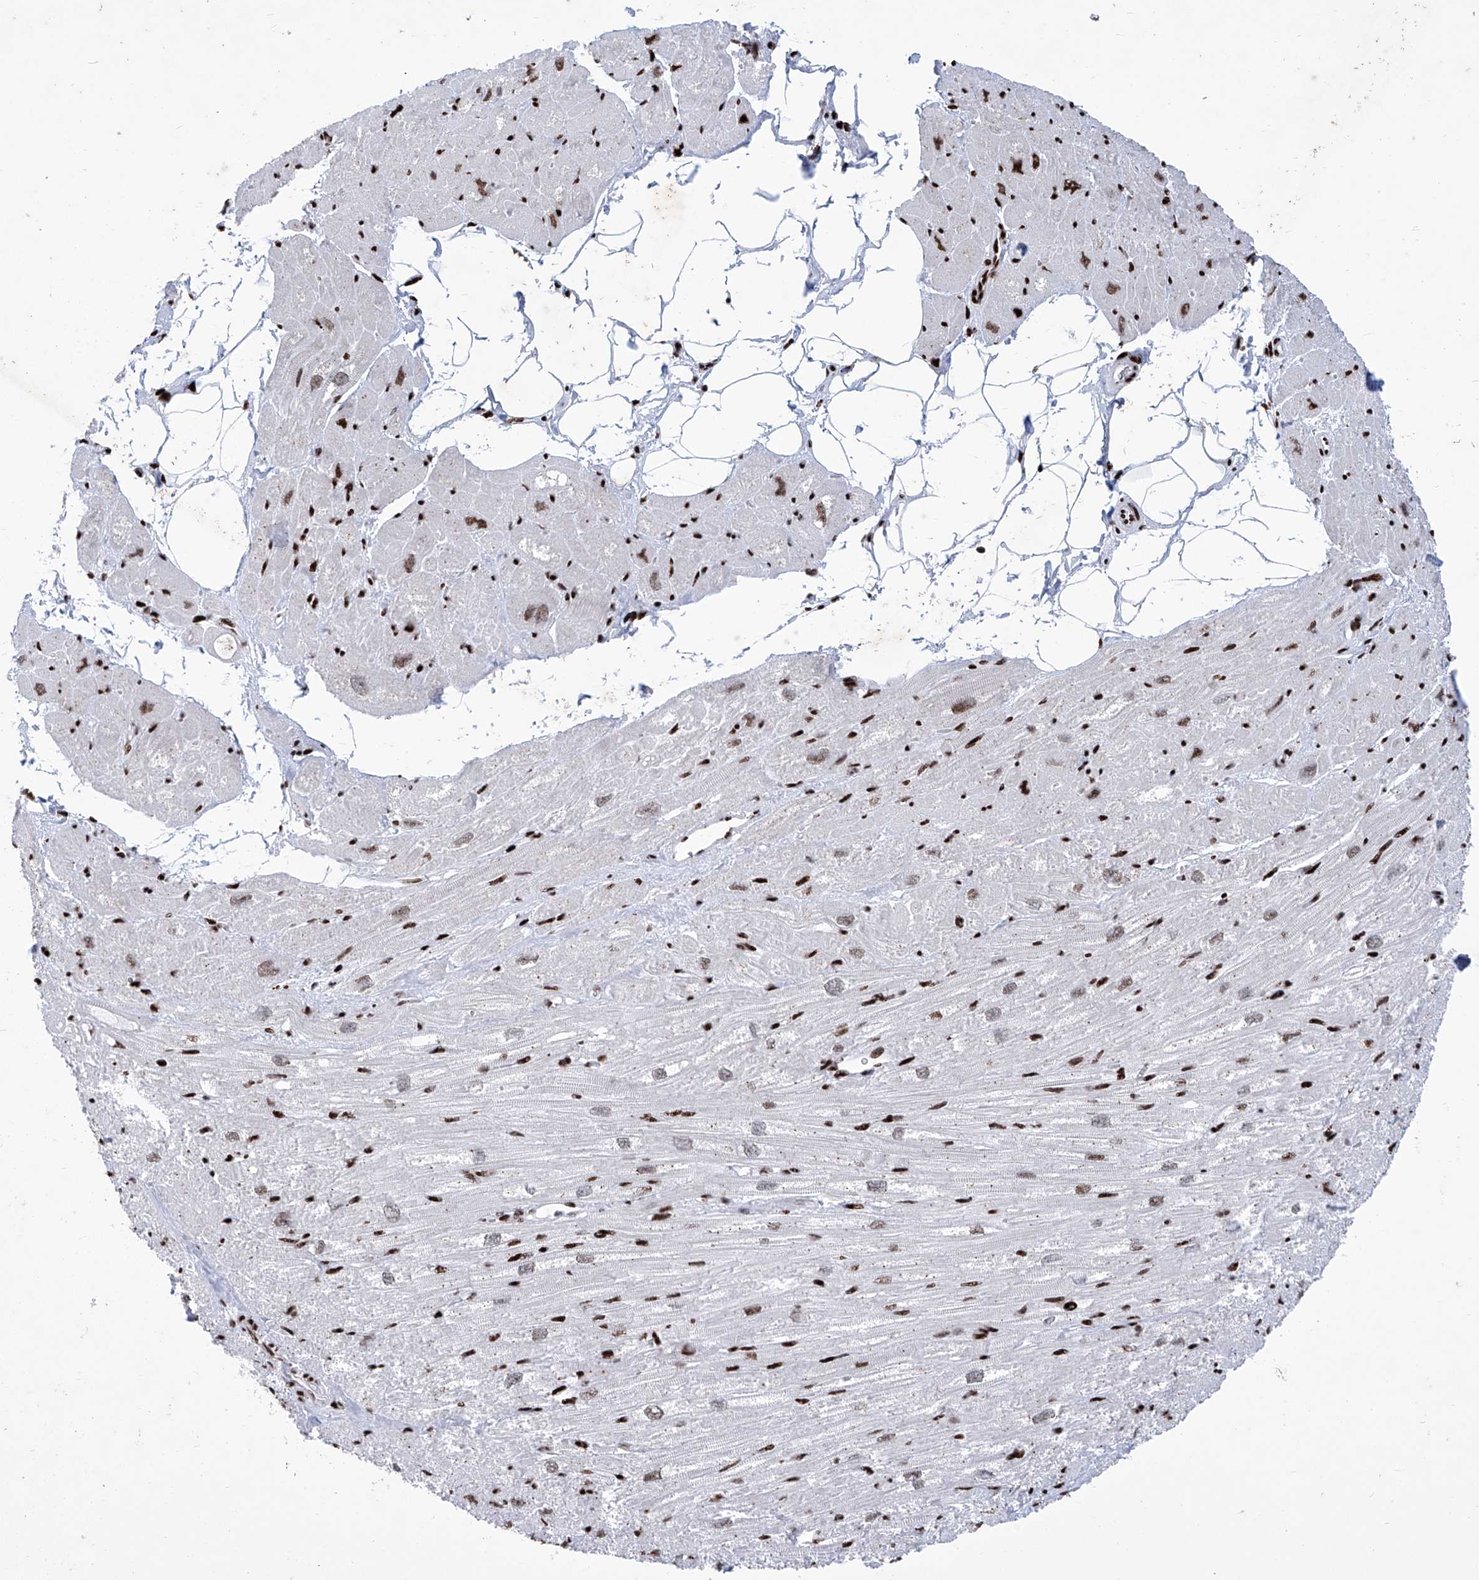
{"staining": {"intensity": "strong", "quantity": "25%-75%", "location": "cytoplasmic/membranous,nuclear"}, "tissue": "heart muscle", "cell_type": "Cardiomyocytes", "image_type": "normal", "snomed": [{"axis": "morphology", "description": "Normal tissue, NOS"}, {"axis": "topography", "description": "Heart"}], "caption": "Immunohistochemistry photomicrograph of unremarkable human heart muscle stained for a protein (brown), which exhibits high levels of strong cytoplasmic/membranous,nuclear expression in approximately 25%-75% of cardiomyocytes.", "gene": "HEY2", "patient": {"sex": "male", "age": 50}}